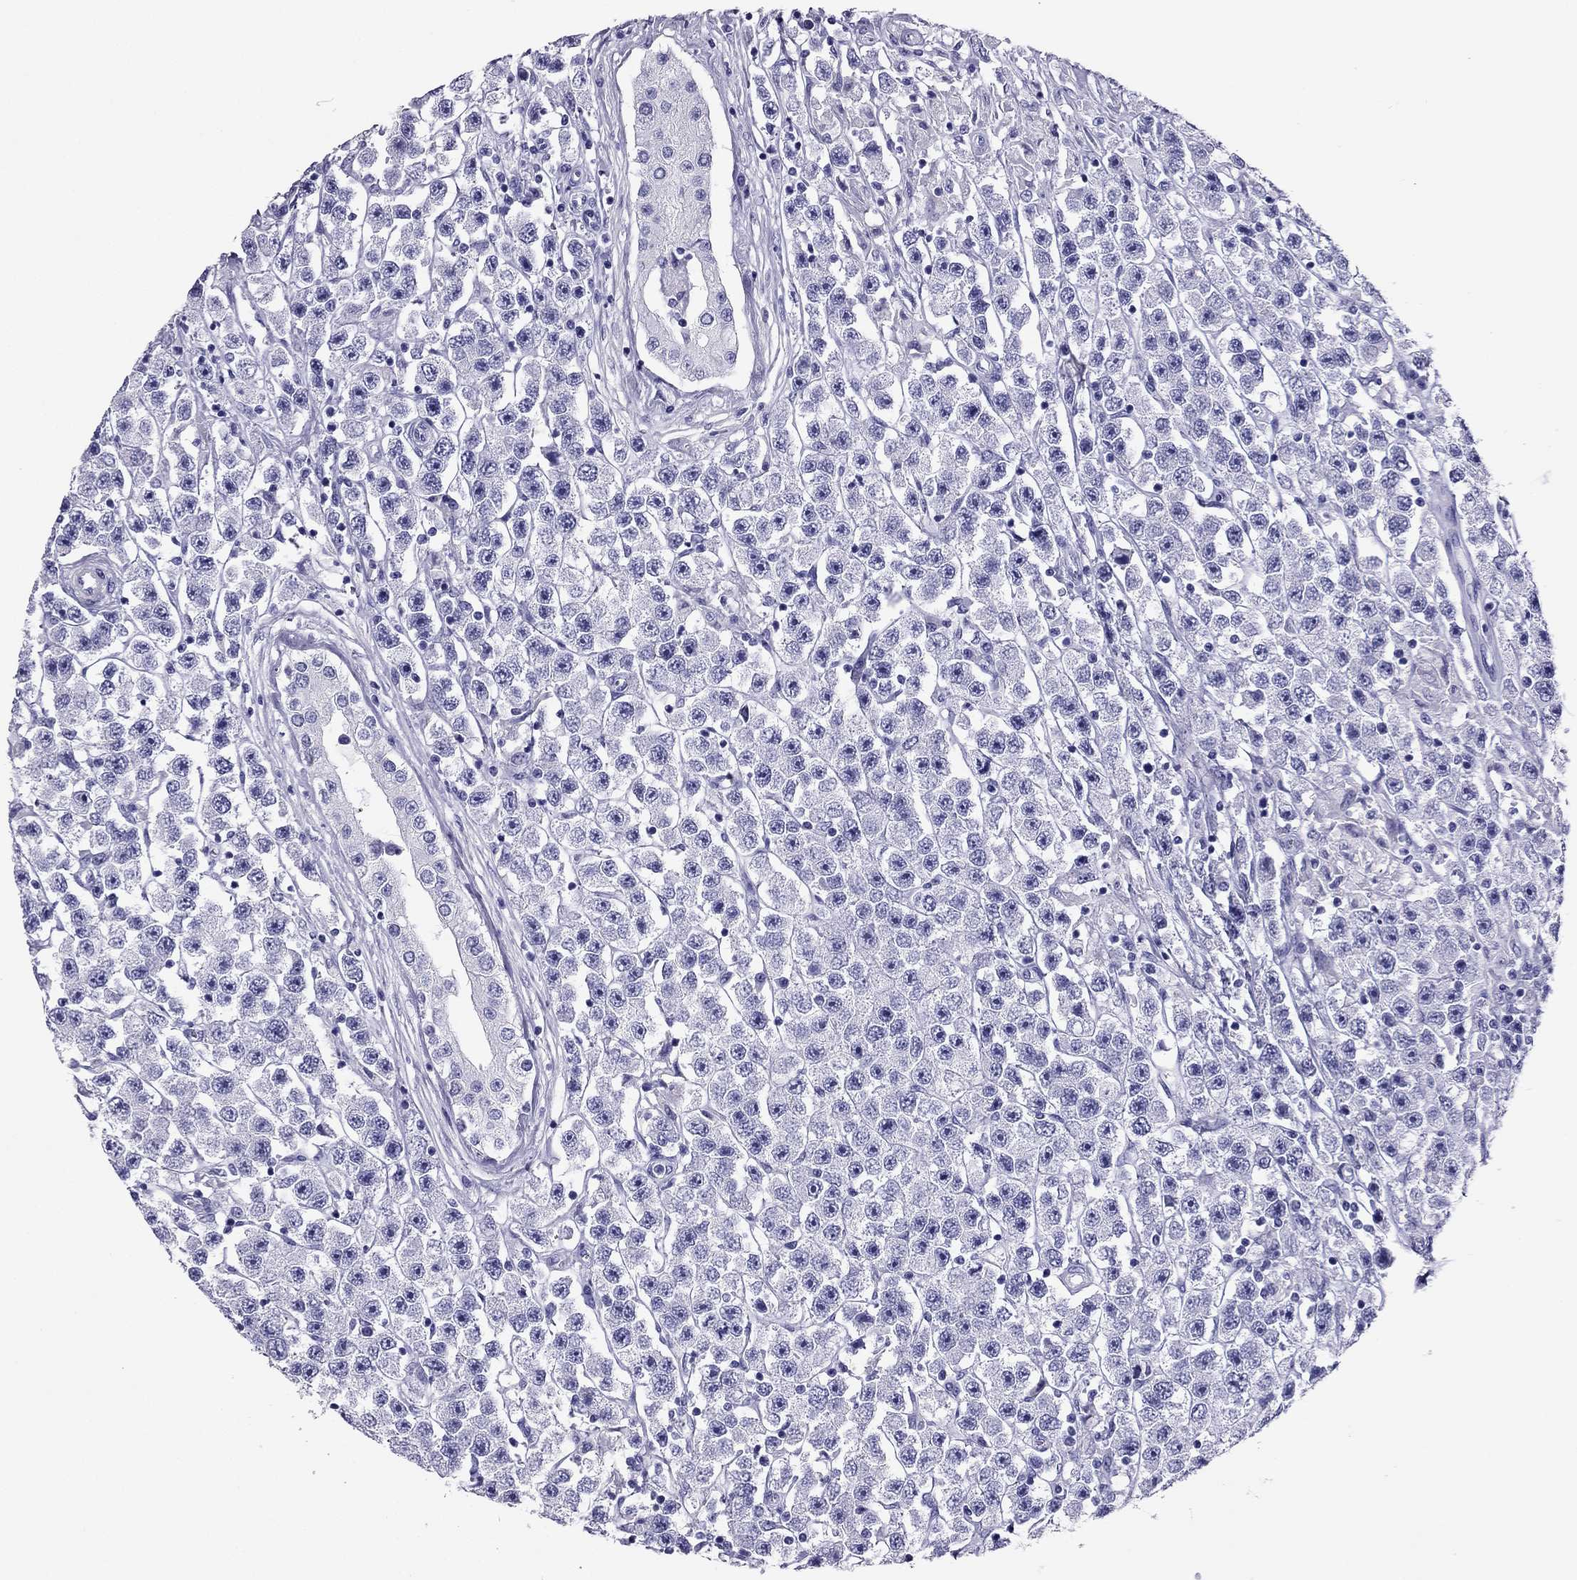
{"staining": {"intensity": "negative", "quantity": "none", "location": "none"}, "tissue": "testis cancer", "cell_type": "Tumor cells", "image_type": "cancer", "snomed": [{"axis": "morphology", "description": "Seminoma, NOS"}, {"axis": "topography", "description": "Testis"}], "caption": "Tumor cells are negative for protein expression in human seminoma (testis).", "gene": "PDE6A", "patient": {"sex": "male", "age": 45}}